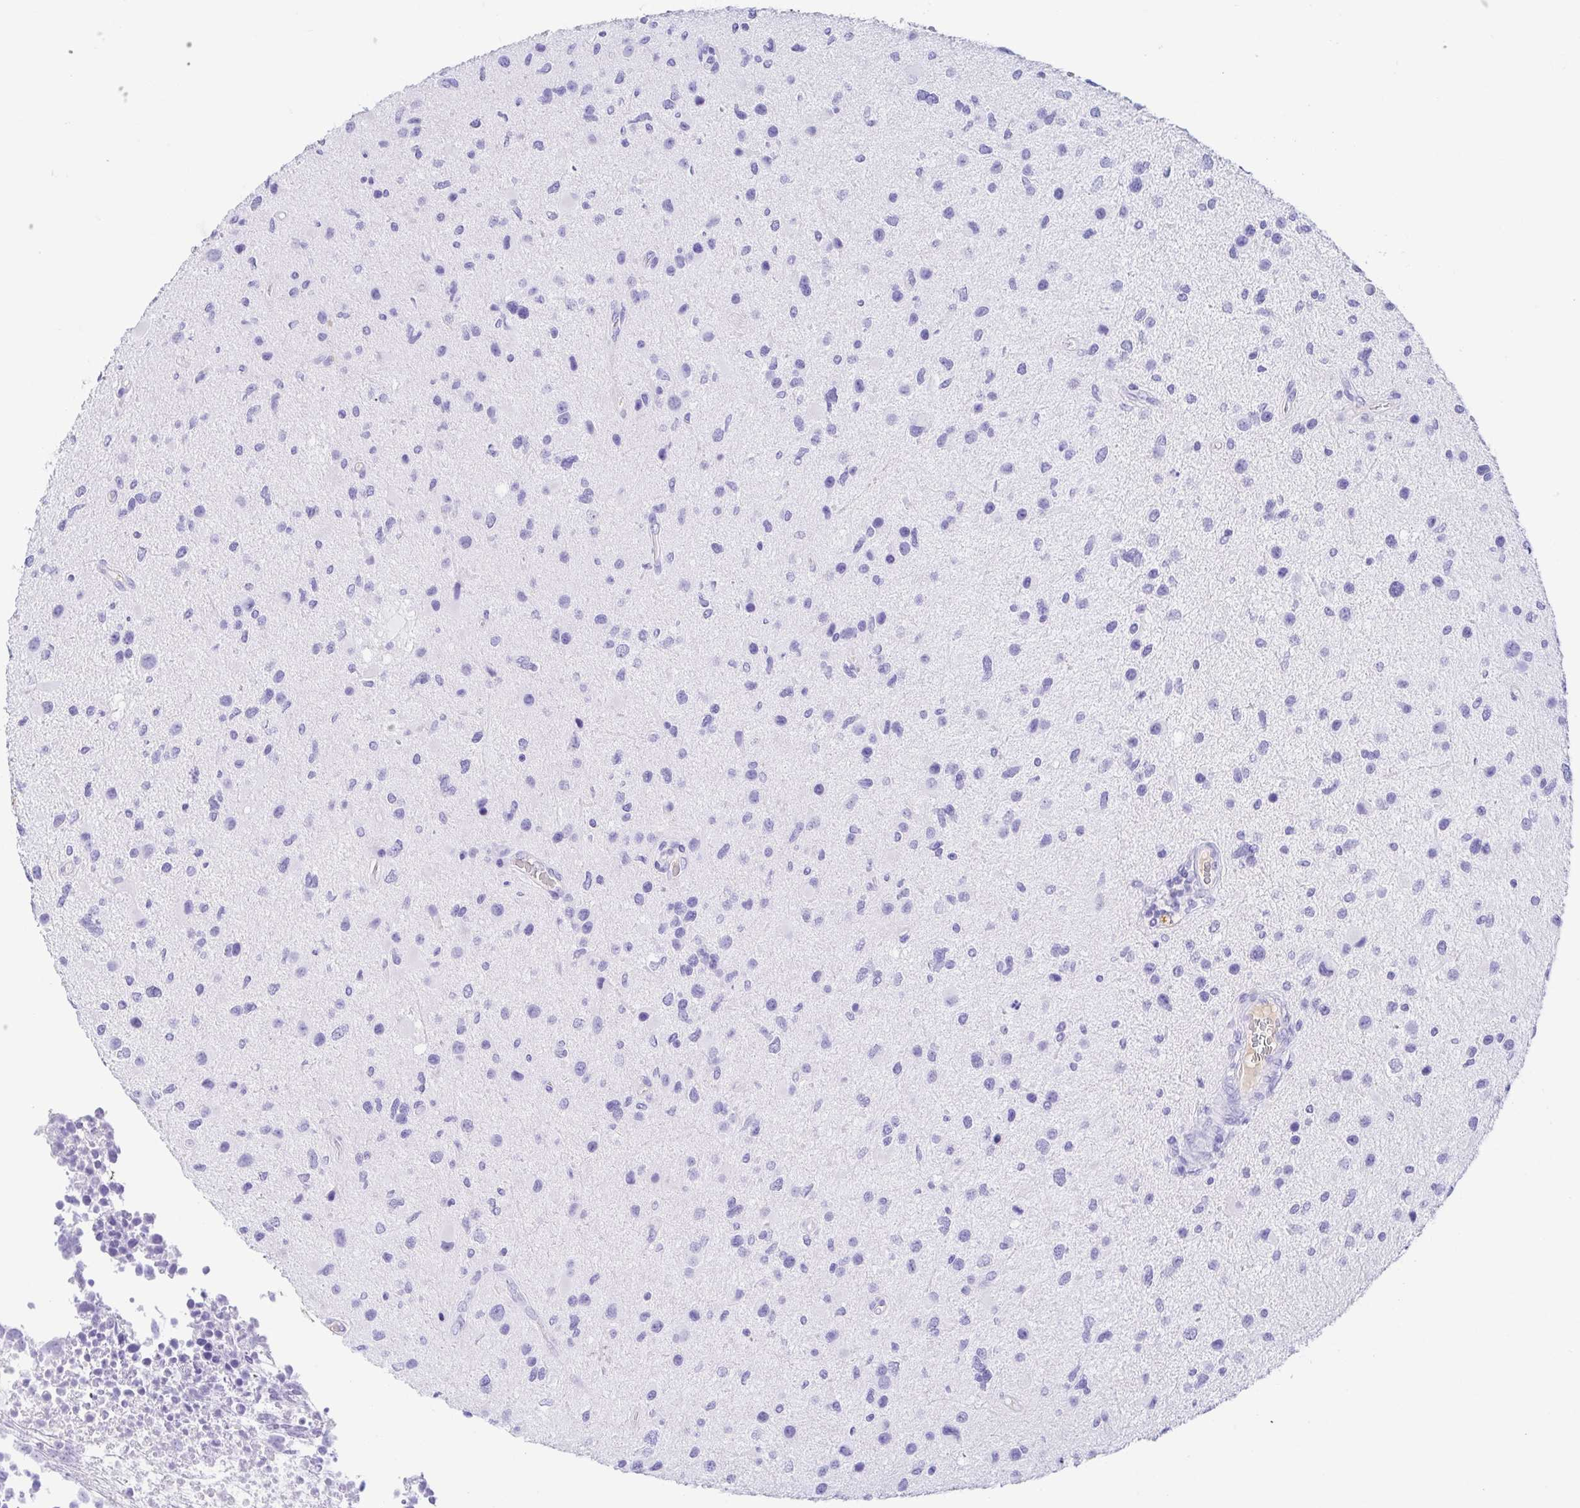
{"staining": {"intensity": "negative", "quantity": "none", "location": "none"}, "tissue": "glioma", "cell_type": "Tumor cells", "image_type": "cancer", "snomed": [{"axis": "morphology", "description": "Glioma, malignant, Low grade"}, {"axis": "topography", "description": "Brain"}], "caption": "Tumor cells are negative for brown protein staining in low-grade glioma (malignant).", "gene": "GKN1", "patient": {"sex": "female", "age": 32}}